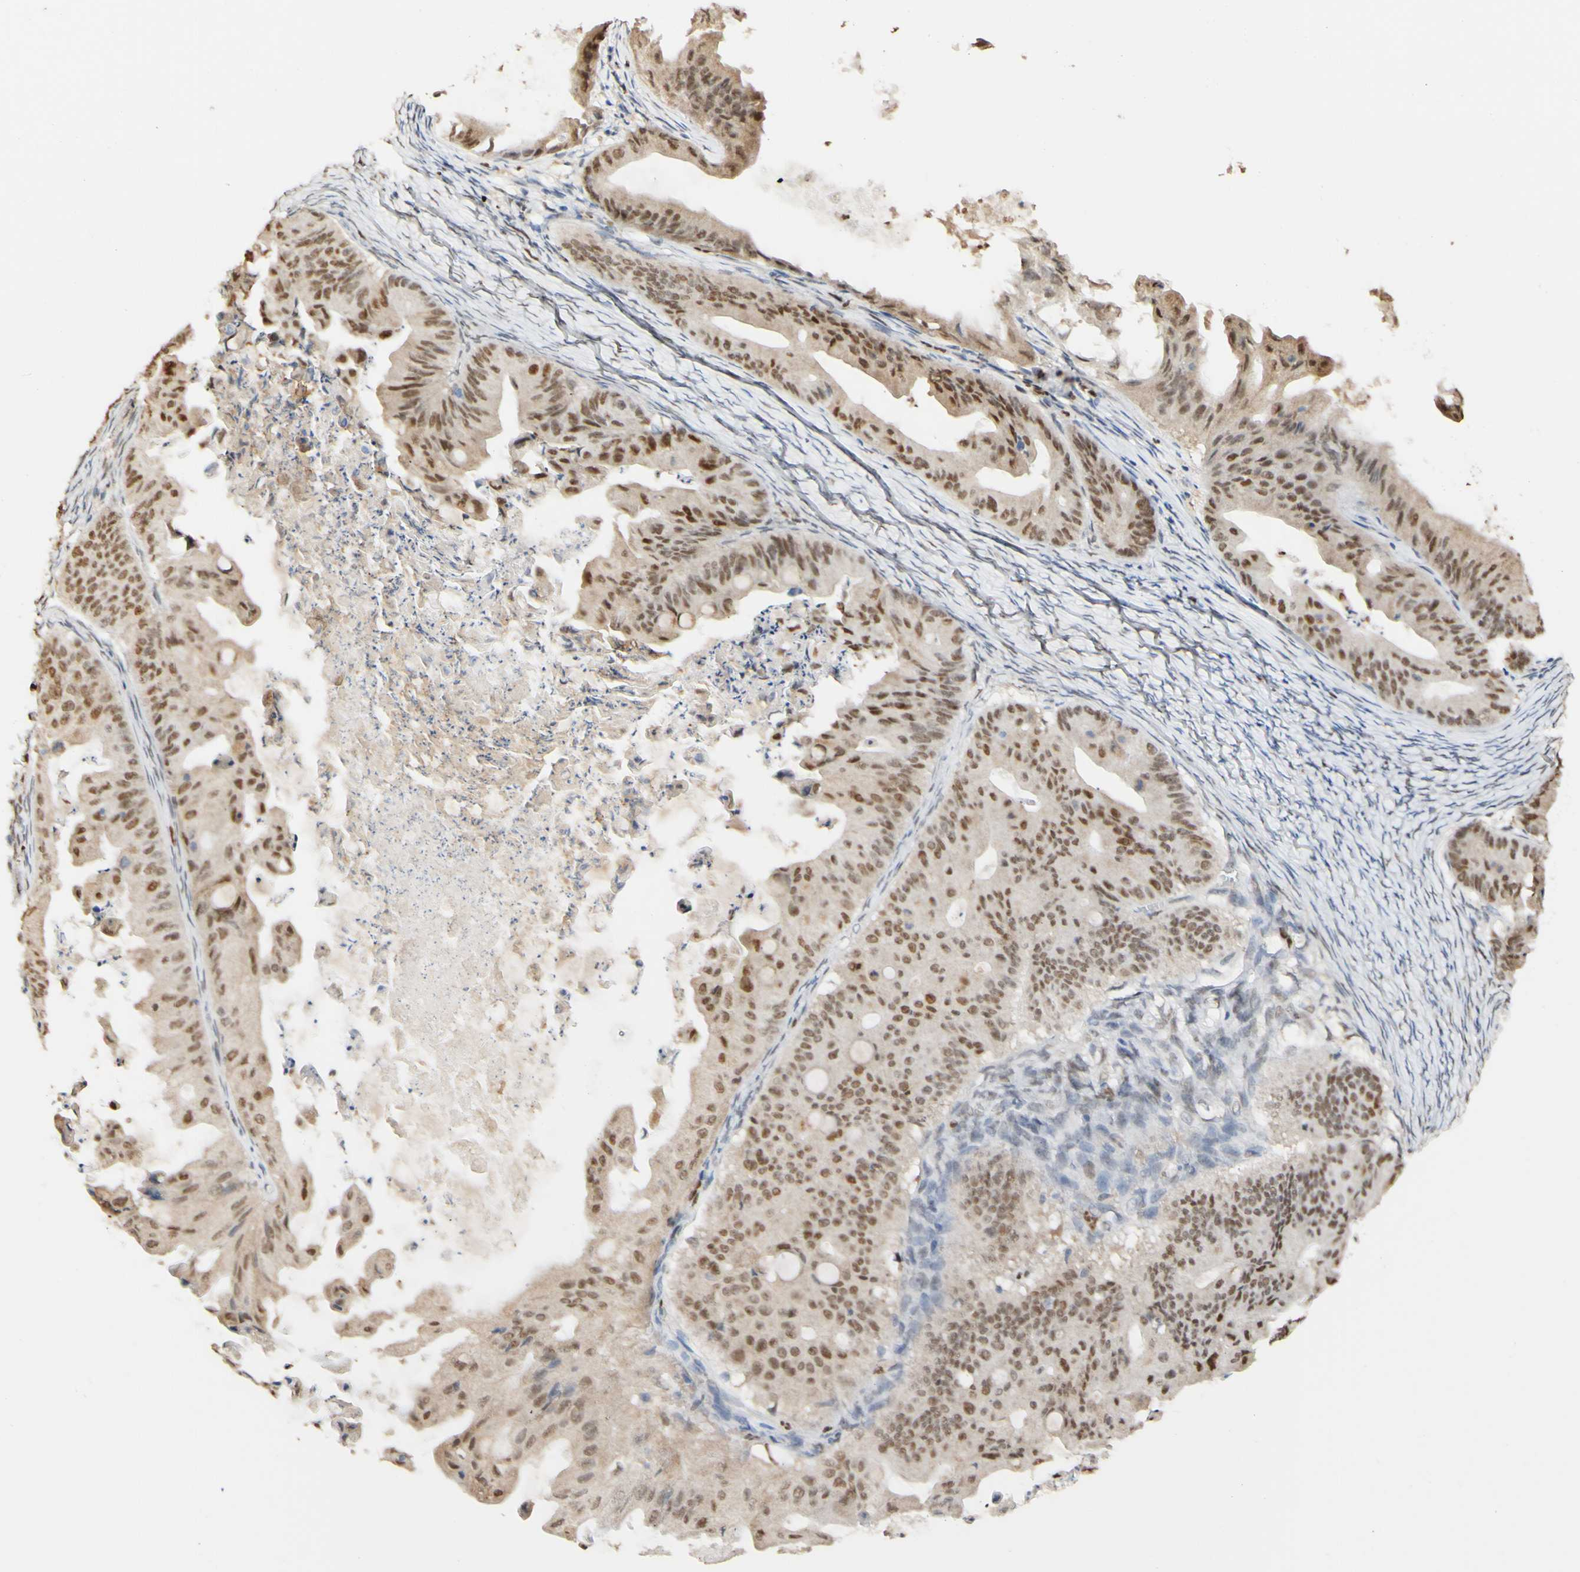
{"staining": {"intensity": "moderate", "quantity": ">75%", "location": "cytoplasmic/membranous,nuclear"}, "tissue": "ovarian cancer", "cell_type": "Tumor cells", "image_type": "cancer", "snomed": [{"axis": "morphology", "description": "Cystadenocarcinoma, mucinous, NOS"}, {"axis": "topography", "description": "Ovary"}], "caption": "Immunohistochemical staining of human ovarian cancer (mucinous cystadenocarcinoma) shows medium levels of moderate cytoplasmic/membranous and nuclear protein expression in approximately >75% of tumor cells. The protein of interest is stained brown, and the nuclei are stained in blue (DAB IHC with brightfield microscopy, high magnification).", "gene": "MAP3K4", "patient": {"sex": "female", "age": 37}}